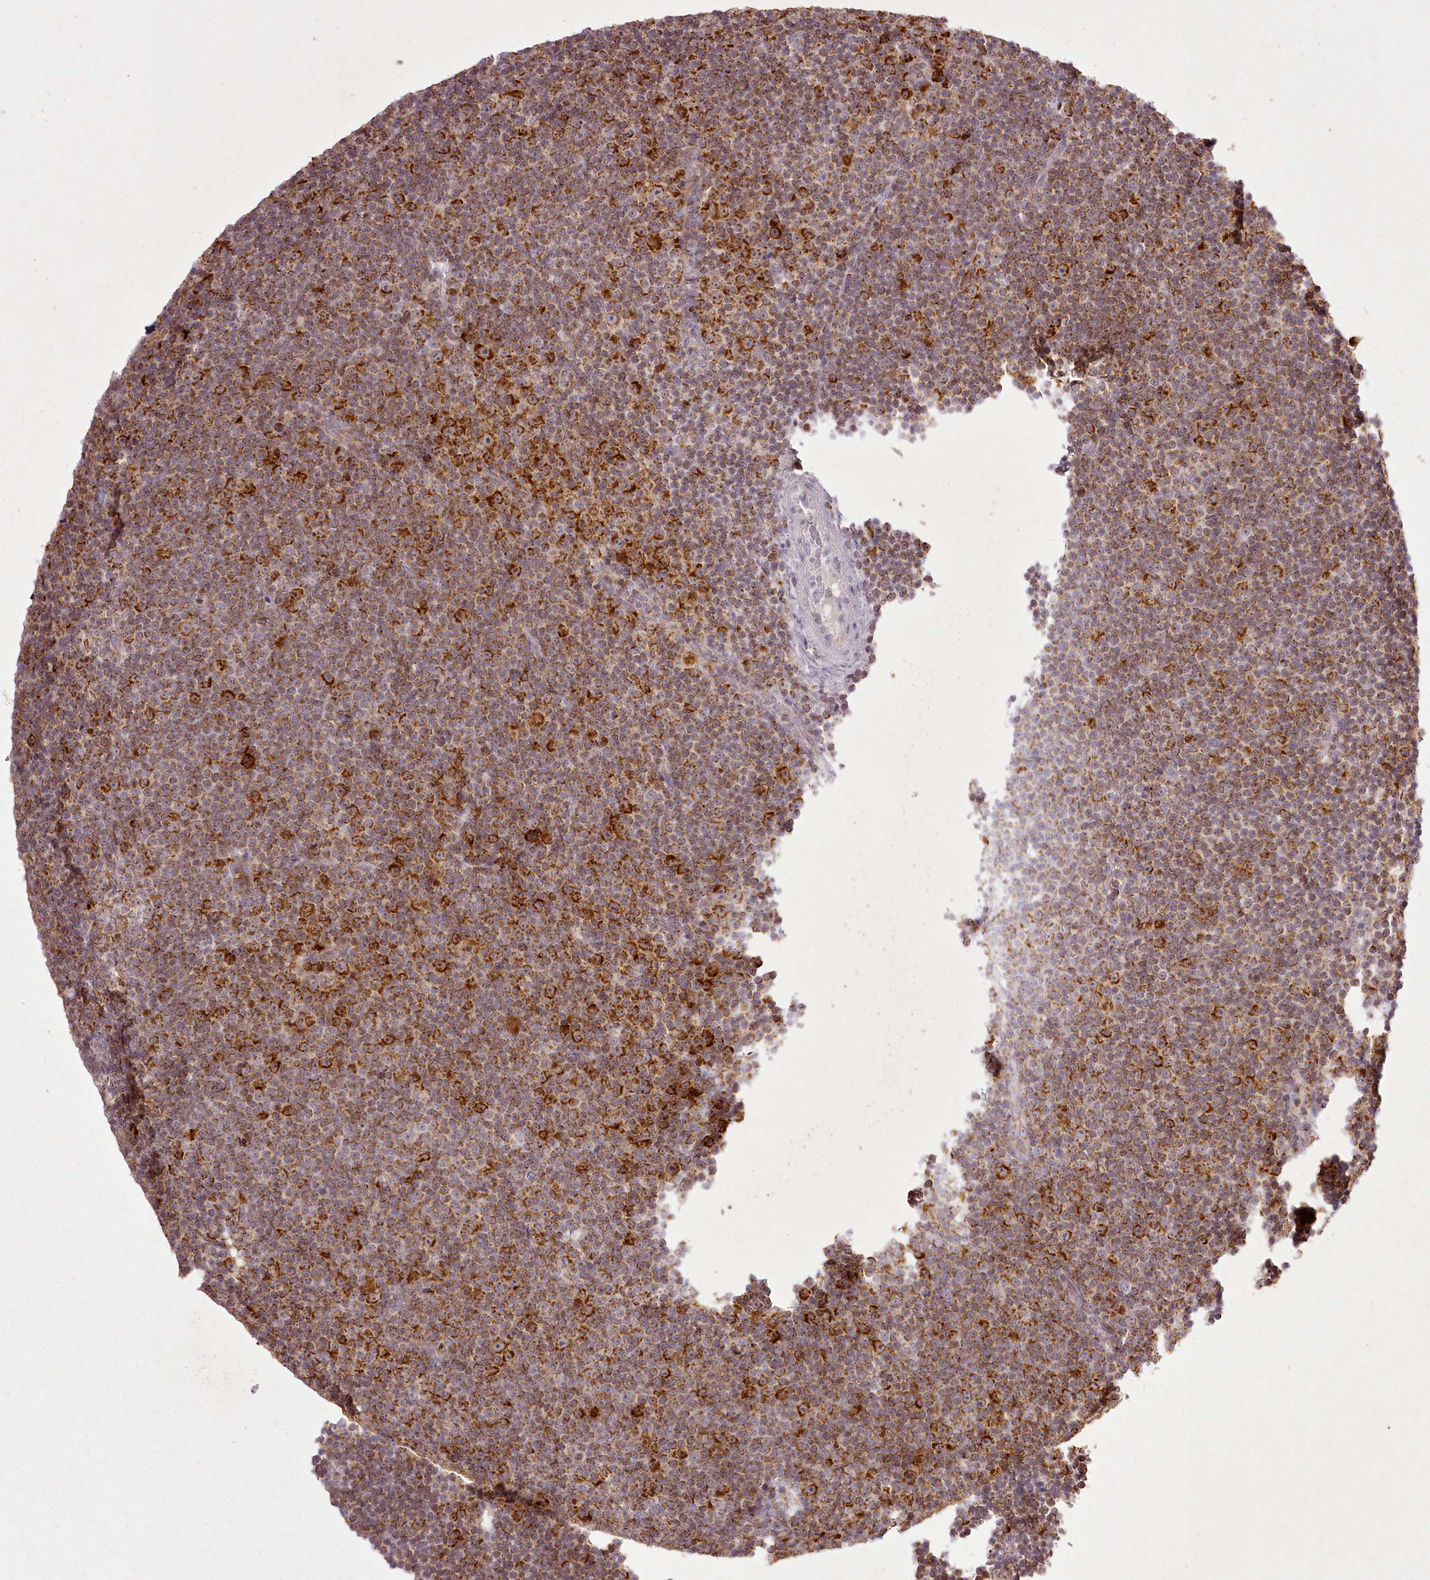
{"staining": {"intensity": "strong", "quantity": ">75%", "location": "cytoplasmic/membranous"}, "tissue": "lymphoma", "cell_type": "Tumor cells", "image_type": "cancer", "snomed": [{"axis": "morphology", "description": "Malignant lymphoma, non-Hodgkin's type, Low grade"}, {"axis": "topography", "description": "Lymph node"}], "caption": "A high amount of strong cytoplasmic/membranous expression is present in approximately >75% of tumor cells in lymphoma tissue. The staining was performed using DAB (3,3'-diaminobenzidine) to visualize the protein expression in brown, while the nuclei were stained in blue with hematoxylin (Magnification: 20x).", "gene": "CHCHD2", "patient": {"sex": "female", "age": 67}}